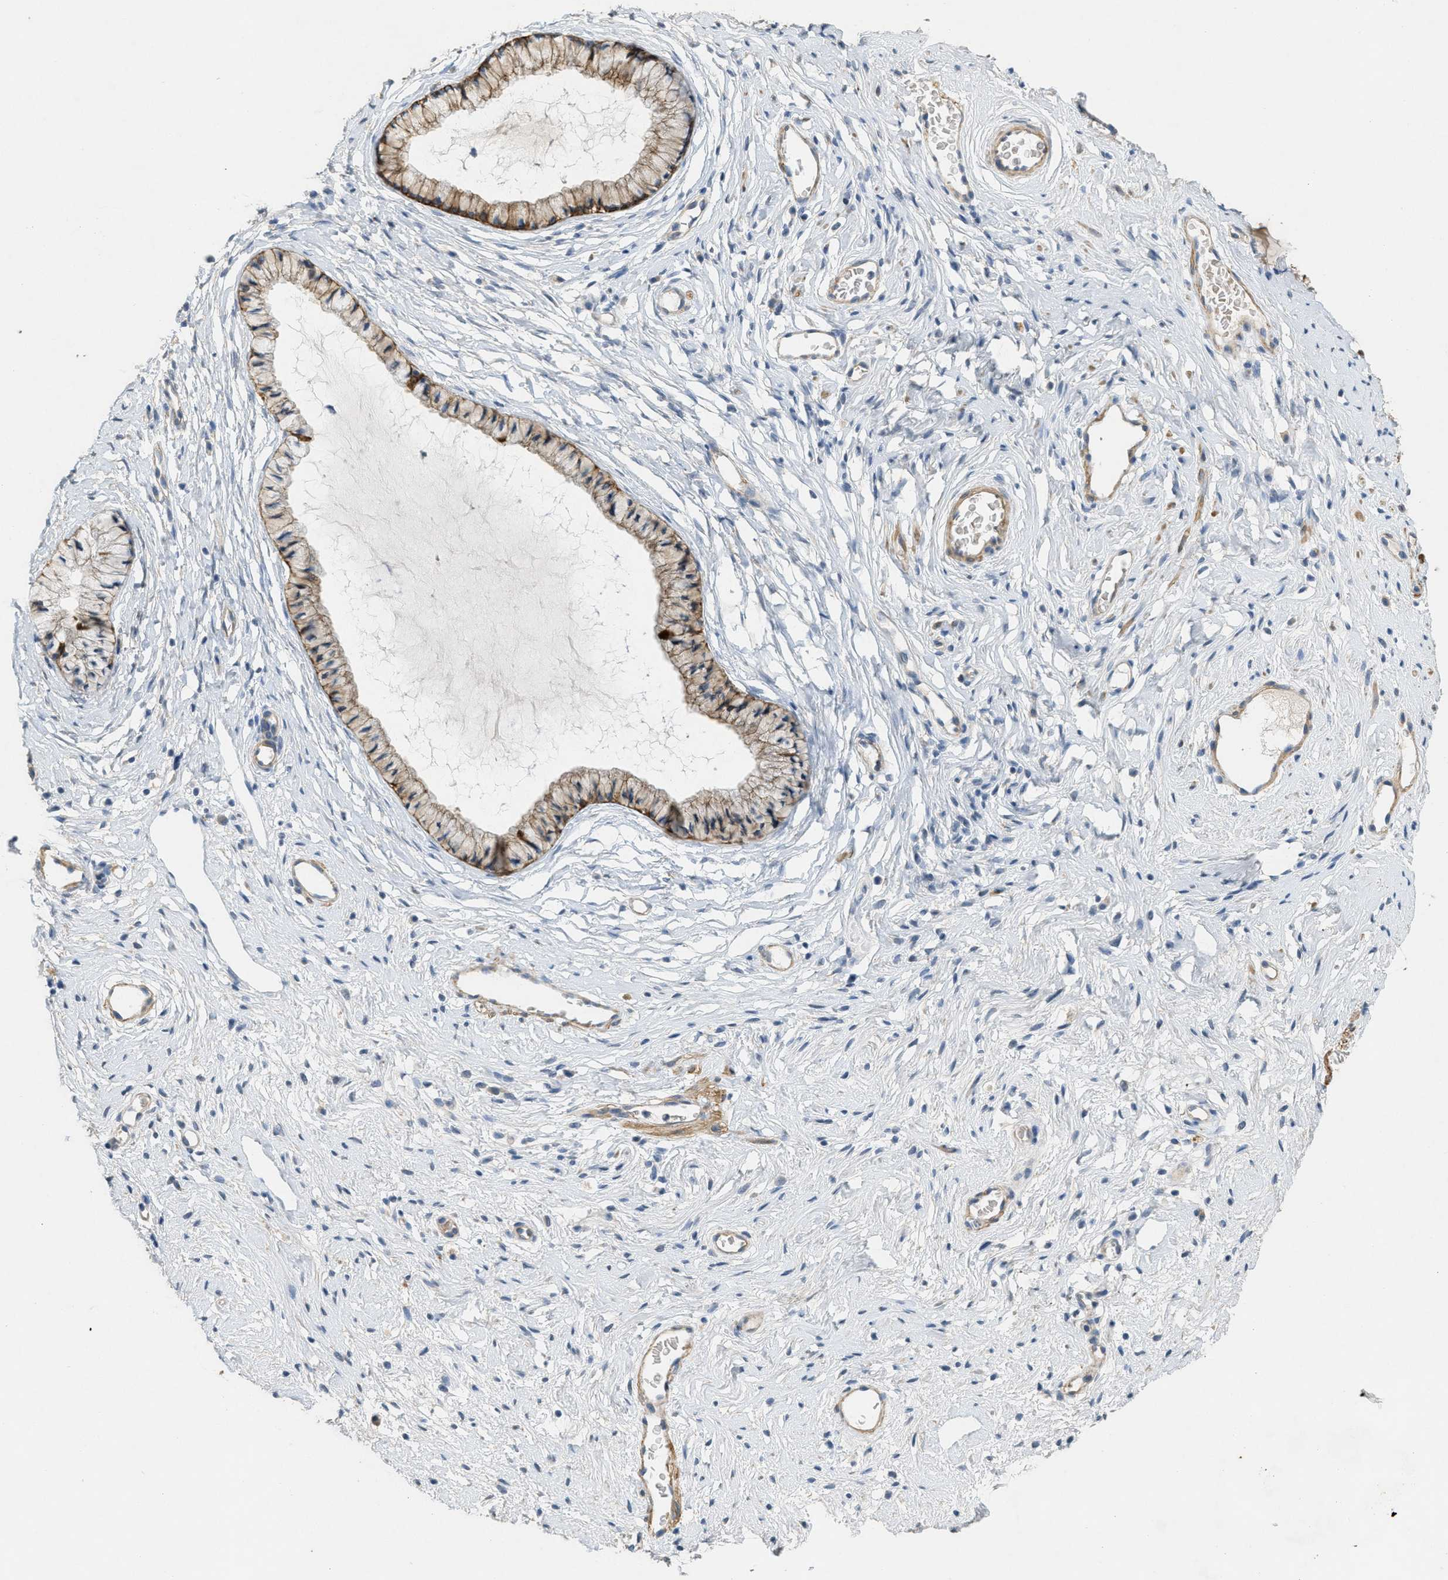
{"staining": {"intensity": "moderate", "quantity": ">75%", "location": "cytoplasmic/membranous"}, "tissue": "cervix", "cell_type": "Glandular cells", "image_type": "normal", "snomed": [{"axis": "morphology", "description": "Normal tissue, NOS"}, {"axis": "topography", "description": "Cervix"}], "caption": "About >75% of glandular cells in normal cervix show moderate cytoplasmic/membranous protein expression as visualized by brown immunohistochemical staining.", "gene": "MRS2", "patient": {"sex": "female", "age": 77}}